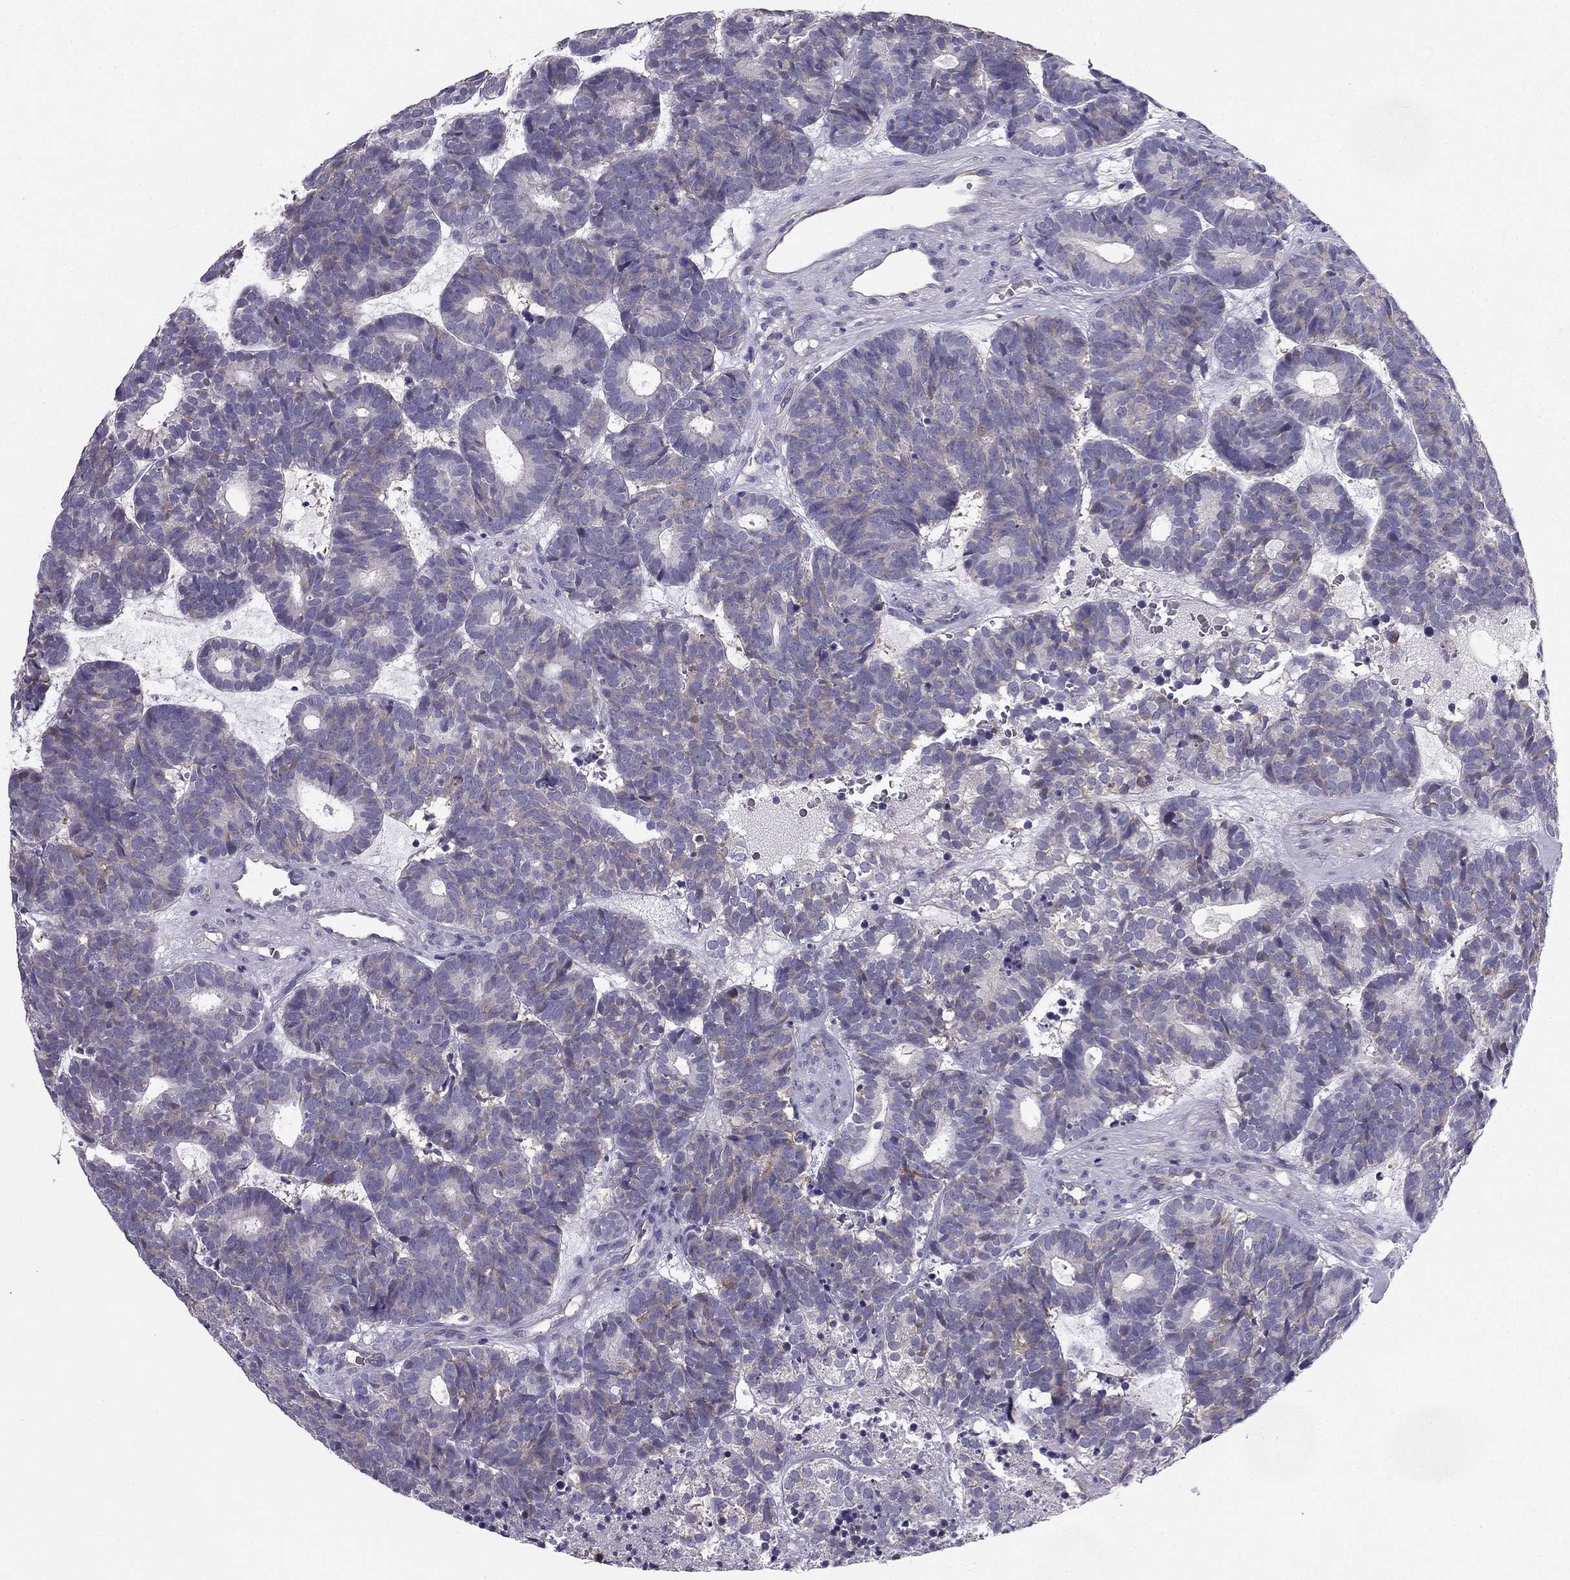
{"staining": {"intensity": "weak", "quantity": "<25%", "location": "cytoplasmic/membranous"}, "tissue": "head and neck cancer", "cell_type": "Tumor cells", "image_type": "cancer", "snomed": [{"axis": "morphology", "description": "Adenocarcinoma, NOS"}, {"axis": "topography", "description": "Head-Neck"}], "caption": "An immunohistochemistry (IHC) histopathology image of adenocarcinoma (head and neck) is shown. There is no staining in tumor cells of adenocarcinoma (head and neck).", "gene": "SYT5", "patient": {"sex": "female", "age": 81}}